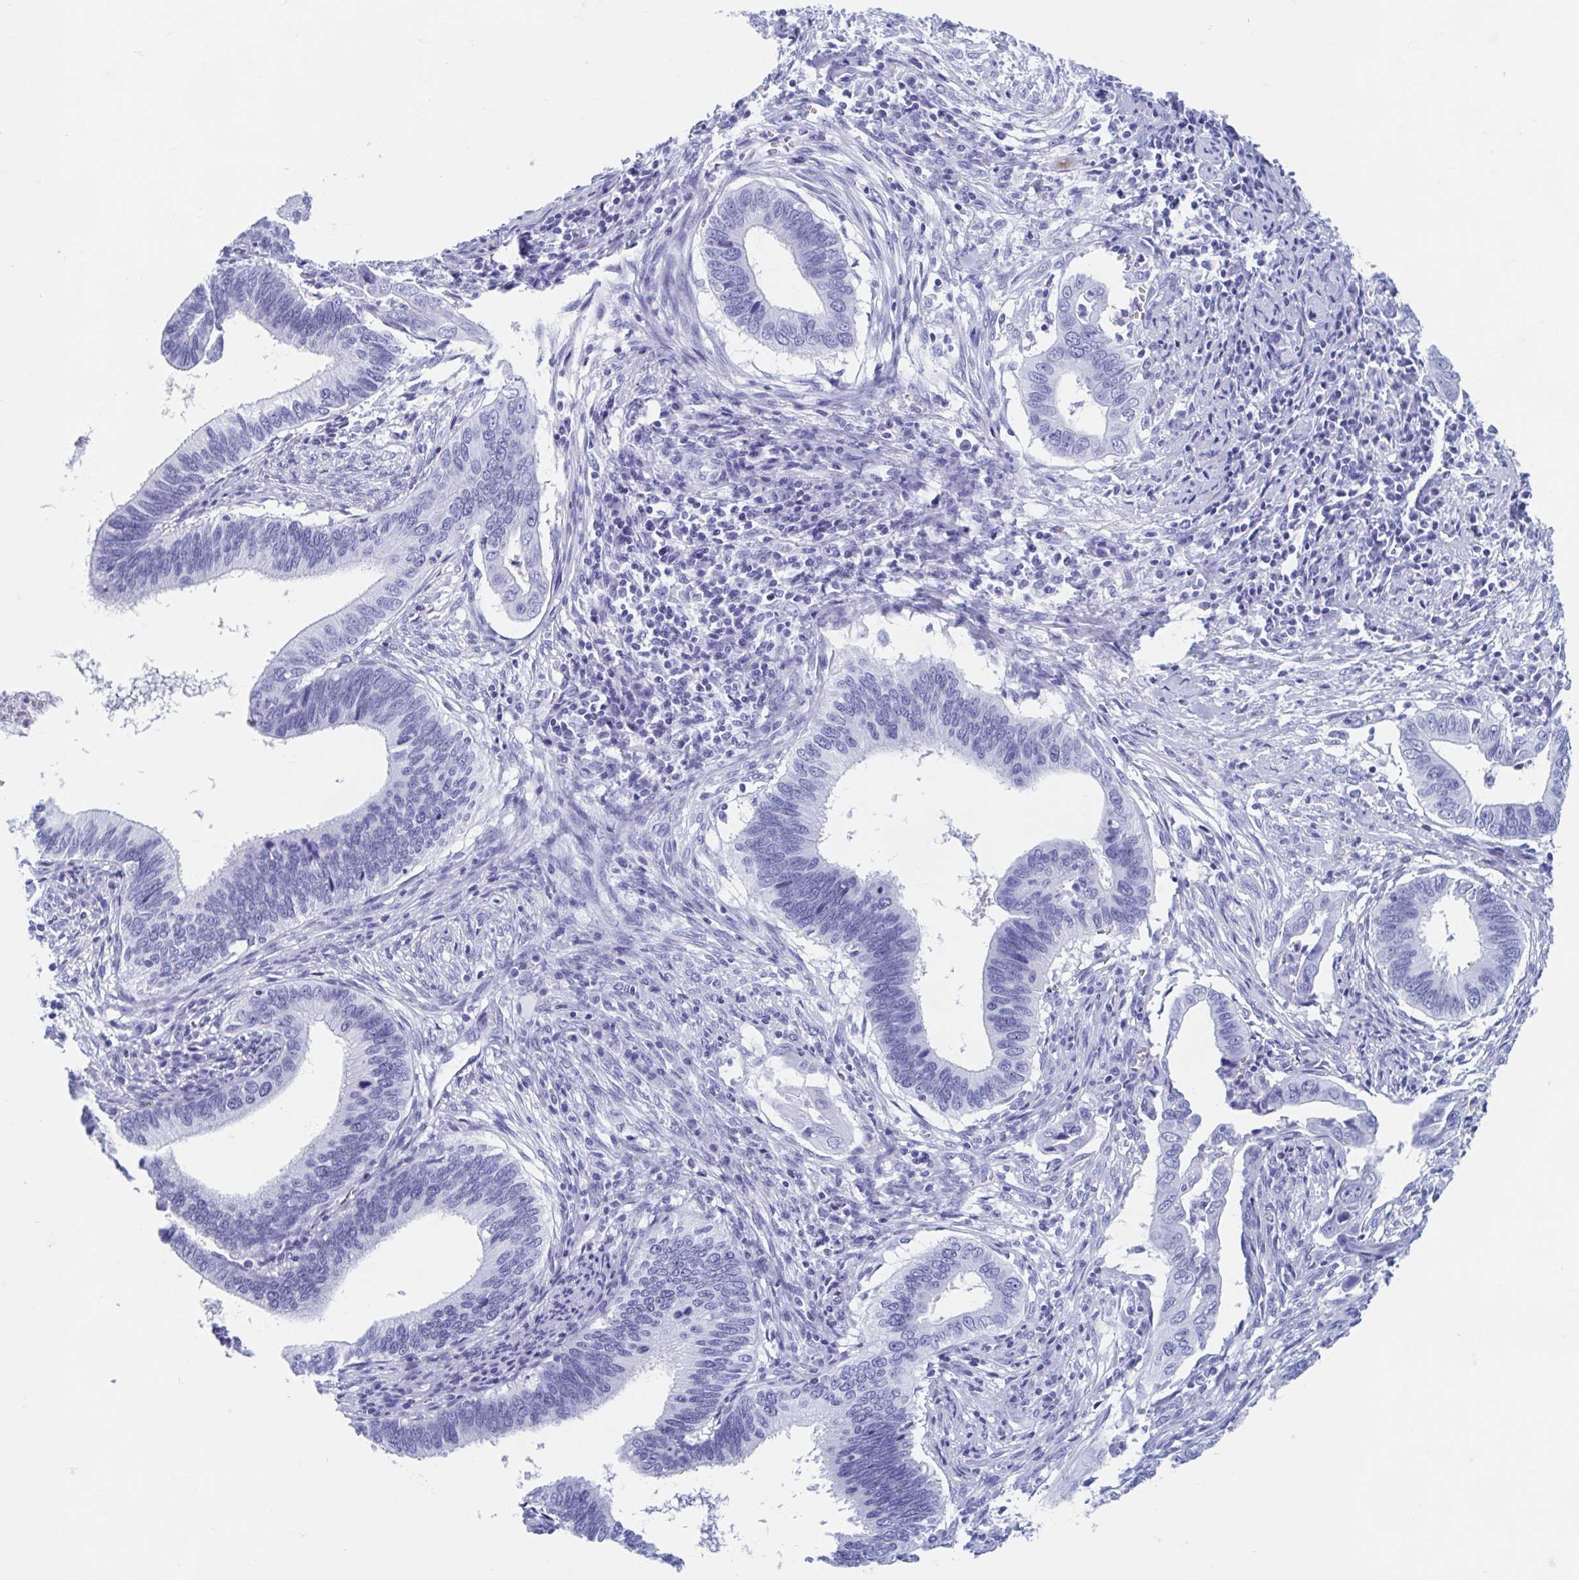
{"staining": {"intensity": "negative", "quantity": "none", "location": "none"}, "tissue": "cervical cancer", "cell_type": "Tumor cells", "image_type": "cancer", "snomed": [{"axis": "morphology", "description": "Adenocarcinoma, NOS"}, {"axis": "topography", "description": "Cervix"}], "caption": "Immunohistochemistry (IHC) histopathology image of neoplastic tissue: human cervical cancer stained with DAB demonstrates no significant protein expression in tumor cells.", "gene": "HDGFL1", "patient": {"sex": "female", "age": 42}}